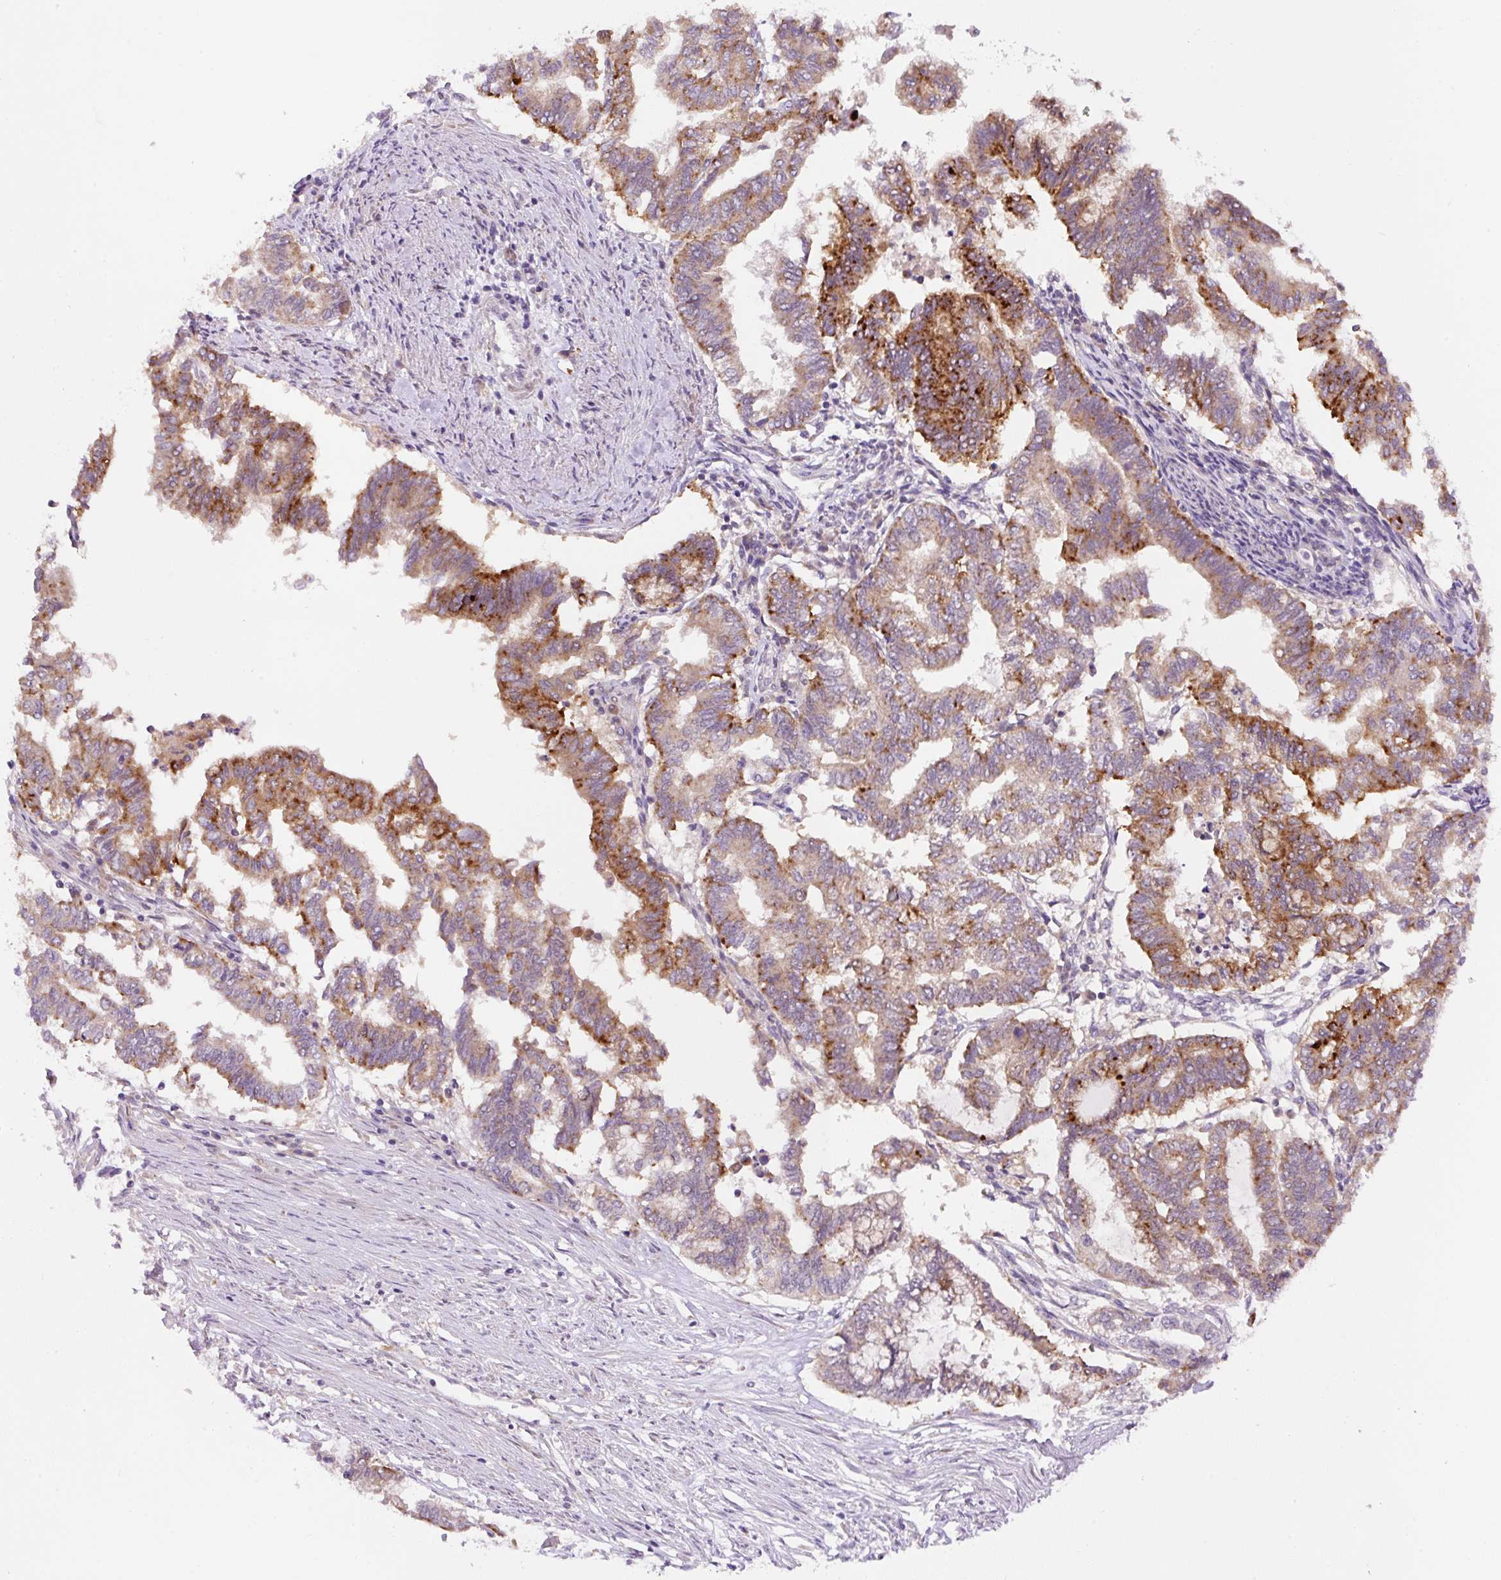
{"staining": {"intensity": "strong", "quantity": "25%-75%", "location": "cytoplasmic/membranous"}, "tissue": "endometrial cancer", "cell_type": "Tumor cells", "image_type": "cancer", "snomed": [{"axis": "morphology", "description": "Adenocarcinoma, NOS"}, {"axis": "topography", "description": "Endometrium"}], "caption": "Tumor cells demonstrate strong cytoplasmic/membranous staining in about 25%-75% of cells in adenocarcinoma (endometrial).", "gene": "CEBPZOS", "patient": {"sex": "female", "age": 79}}